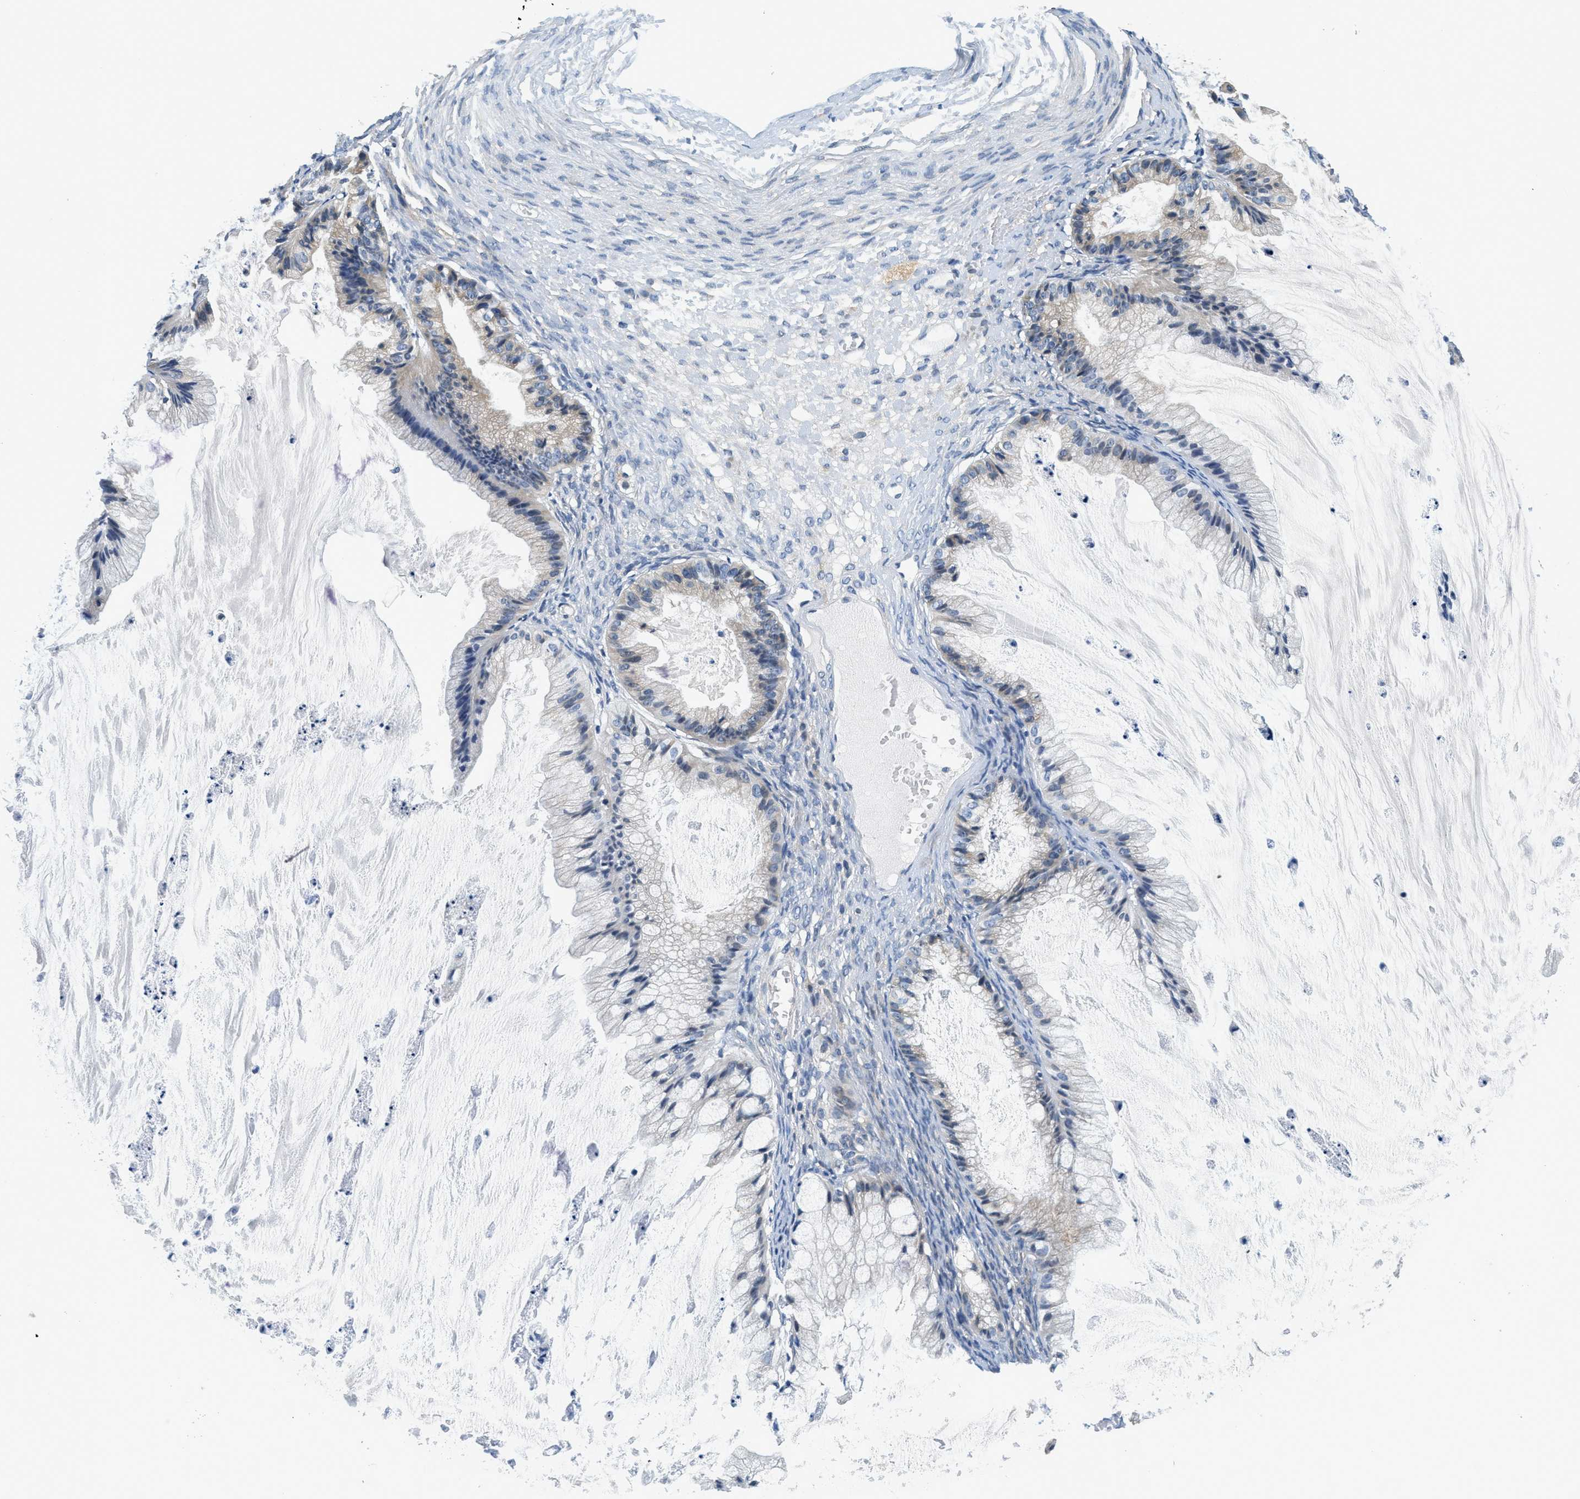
{"staining": {"intensity": "weak", "quantity": "<25%", "location": "cytoplasmic/membranous"}, "tissue": "ovarian cancer", "cell_type": "Tumor cells", "image_type": "cancer", "snomed": [{"axis": "morphology", "description": "Cystadenocarcinoma, mucinous, NOS"}, {"axis": "topography", "description": "Ovary"}], "caption": "Immunohistochemistry photomicrograph of neoplastic tissue: human ovarian cancer (mucinous cystadenocarcinoma) stained with DAB (3,3'-diaminobenzidine) demonstrates no significant protein positivity in tumor cells.", "gene": "ALDH3A2", "patient": {"sex": "female", "age": 57}}